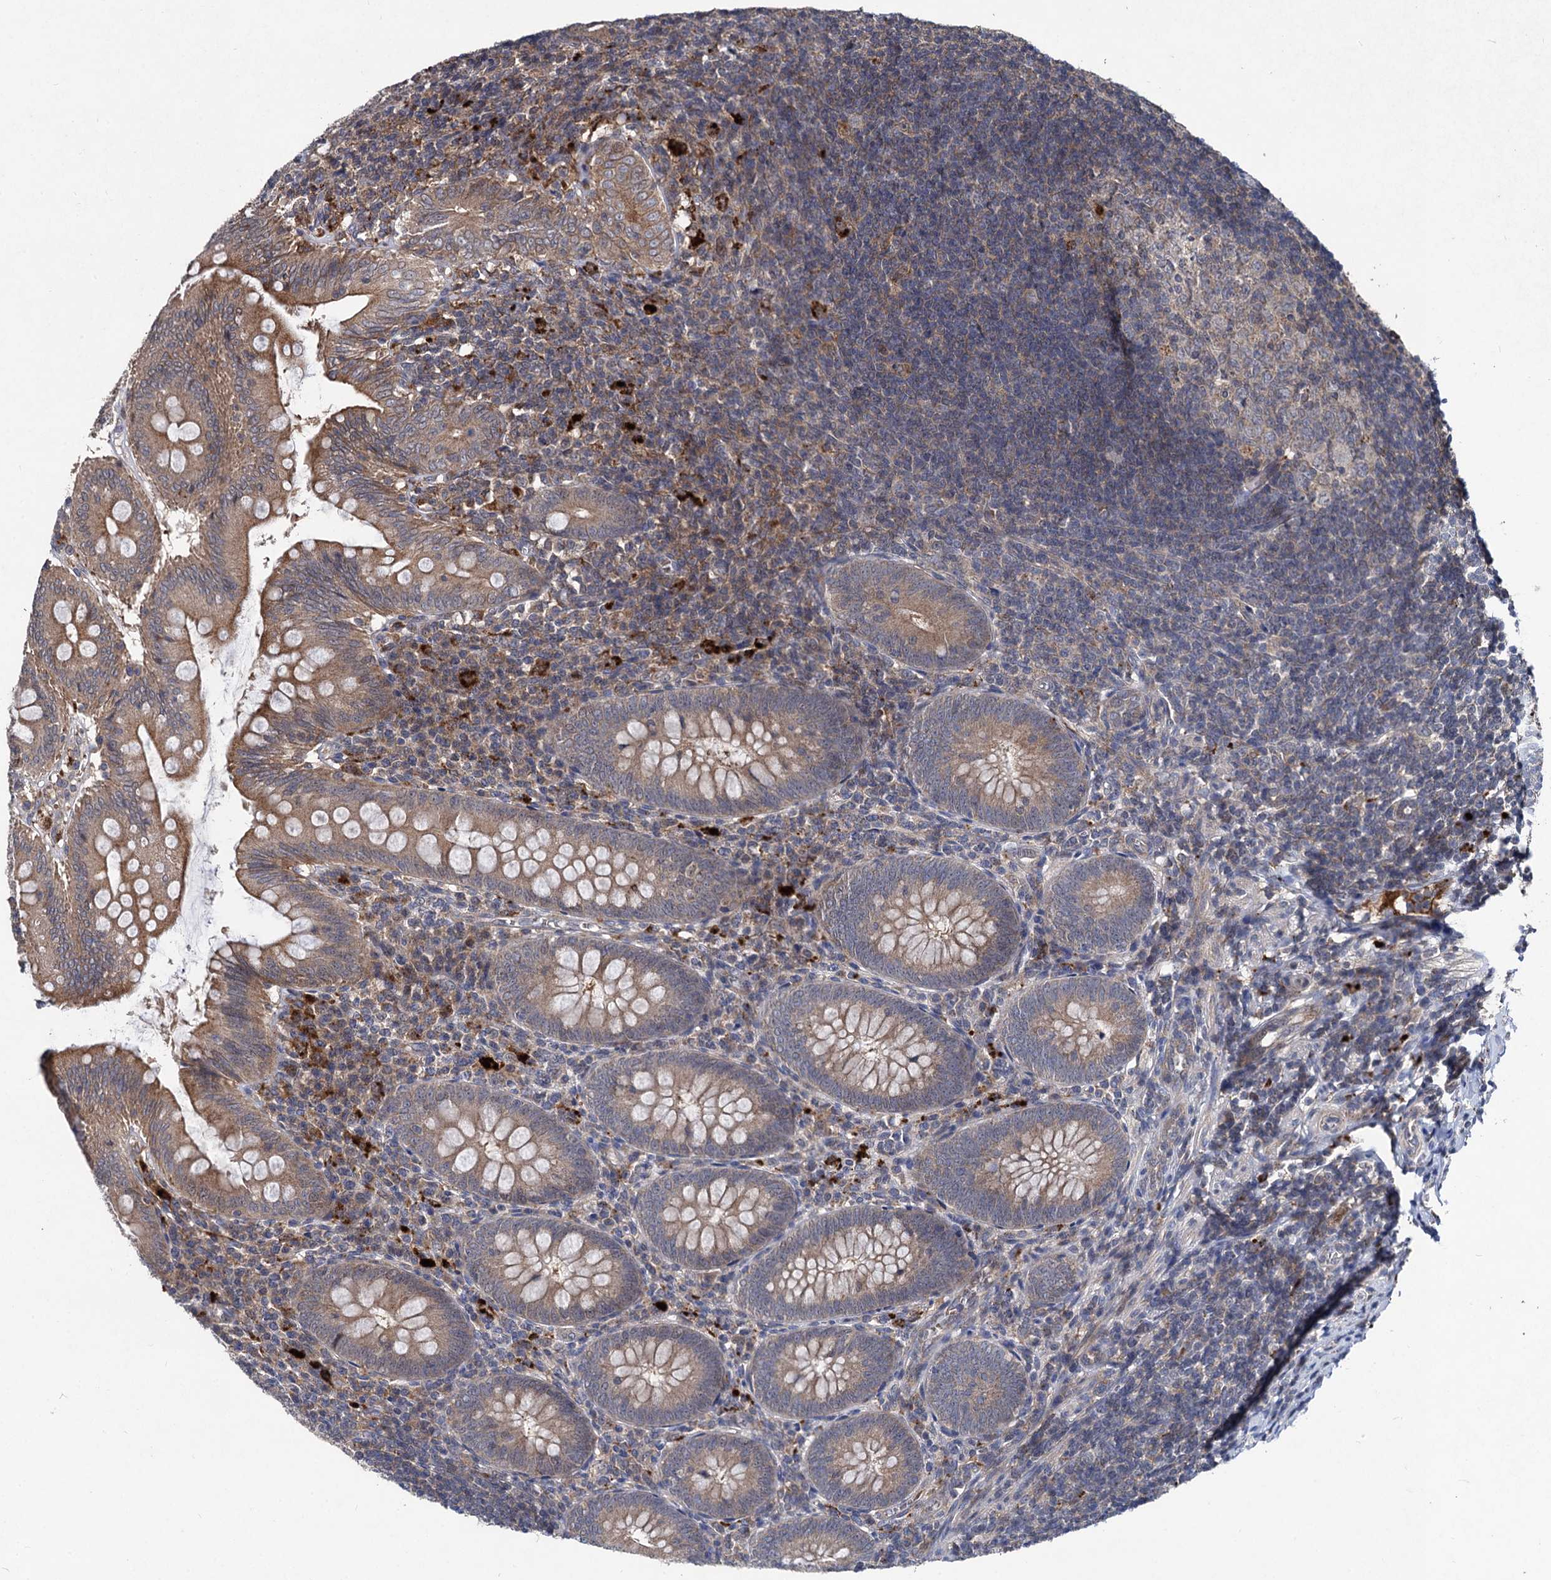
{"staining": {"intensity": "moderate", "quantity": ">75%", "location": "cytoplasmic/membranous"}, "tissue": "appendix", "cell_type": "Glandular cells", "image_type": "normal", "snomed": [{"axis": "morphology", "description": "Normal tissue, NOS"}, {"axis": "topography", "description": "Appendix"}], "caption": "A micrograph of human appendix stained for a protein shows moderate cytoplasmic/membranous brown staining in glandular cells.", "gene": "BCL2L2", "patient": {"sex": "male", "age": 14}}